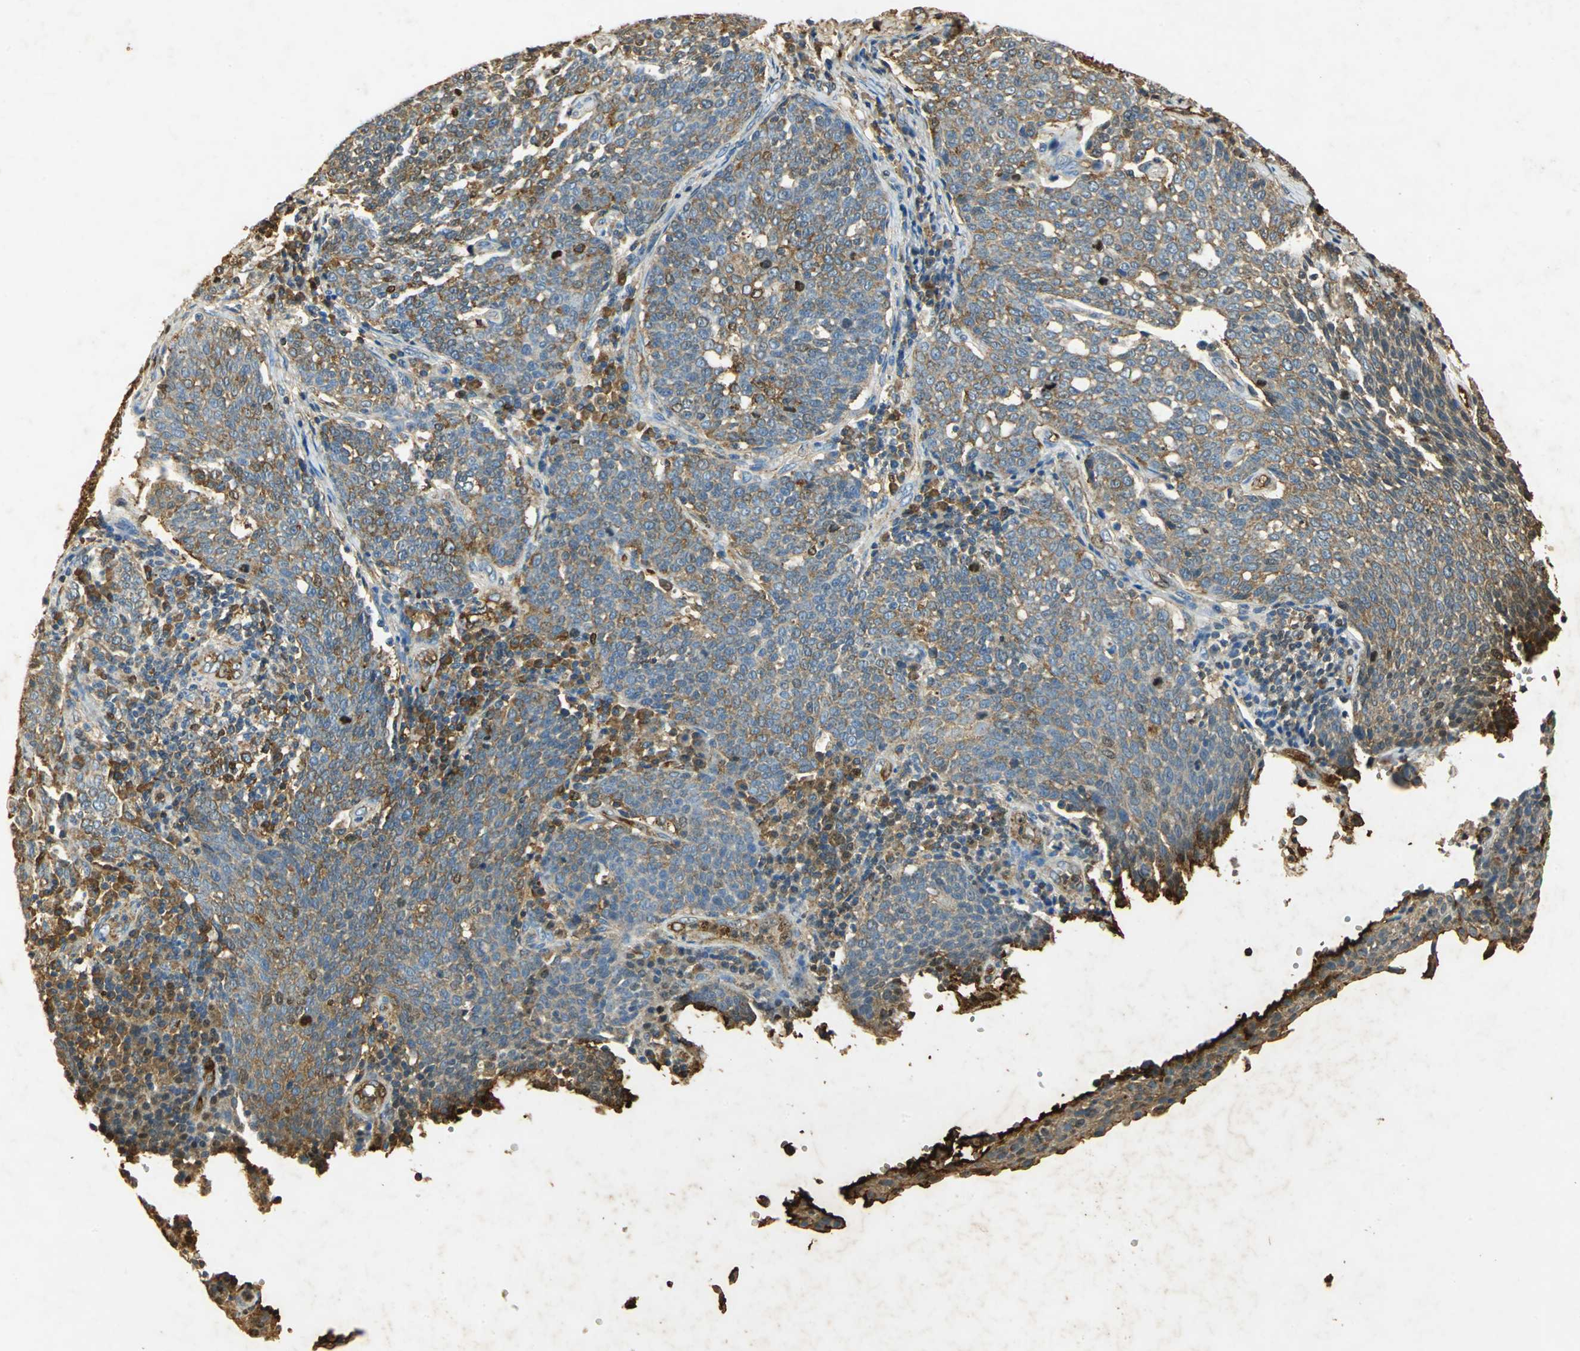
{"staining": {"intensity": "moderate", "quantity": ">75%", "location": "cytoplasmic/membranous"}, "tissue": "cervical cancer", "cell_type": "Tumor cells", "image_type": "cancer", "snomed": [{"axis": "morphology", "description": "Squamous cell carcinoma, NOS"}, {"axis": "topography", "description": "Cervix"}], "caption": "DAB (3,3'-diaminobenzidine) immunohistochemical staining of human cervical squamous cell carcinoma demonstrates moderate cytoplasmic/membranous protein positivity in approximately >75% of tumor cells.", "gene": "ANXA4", "patient": {"sex": "female", "age": 34}}